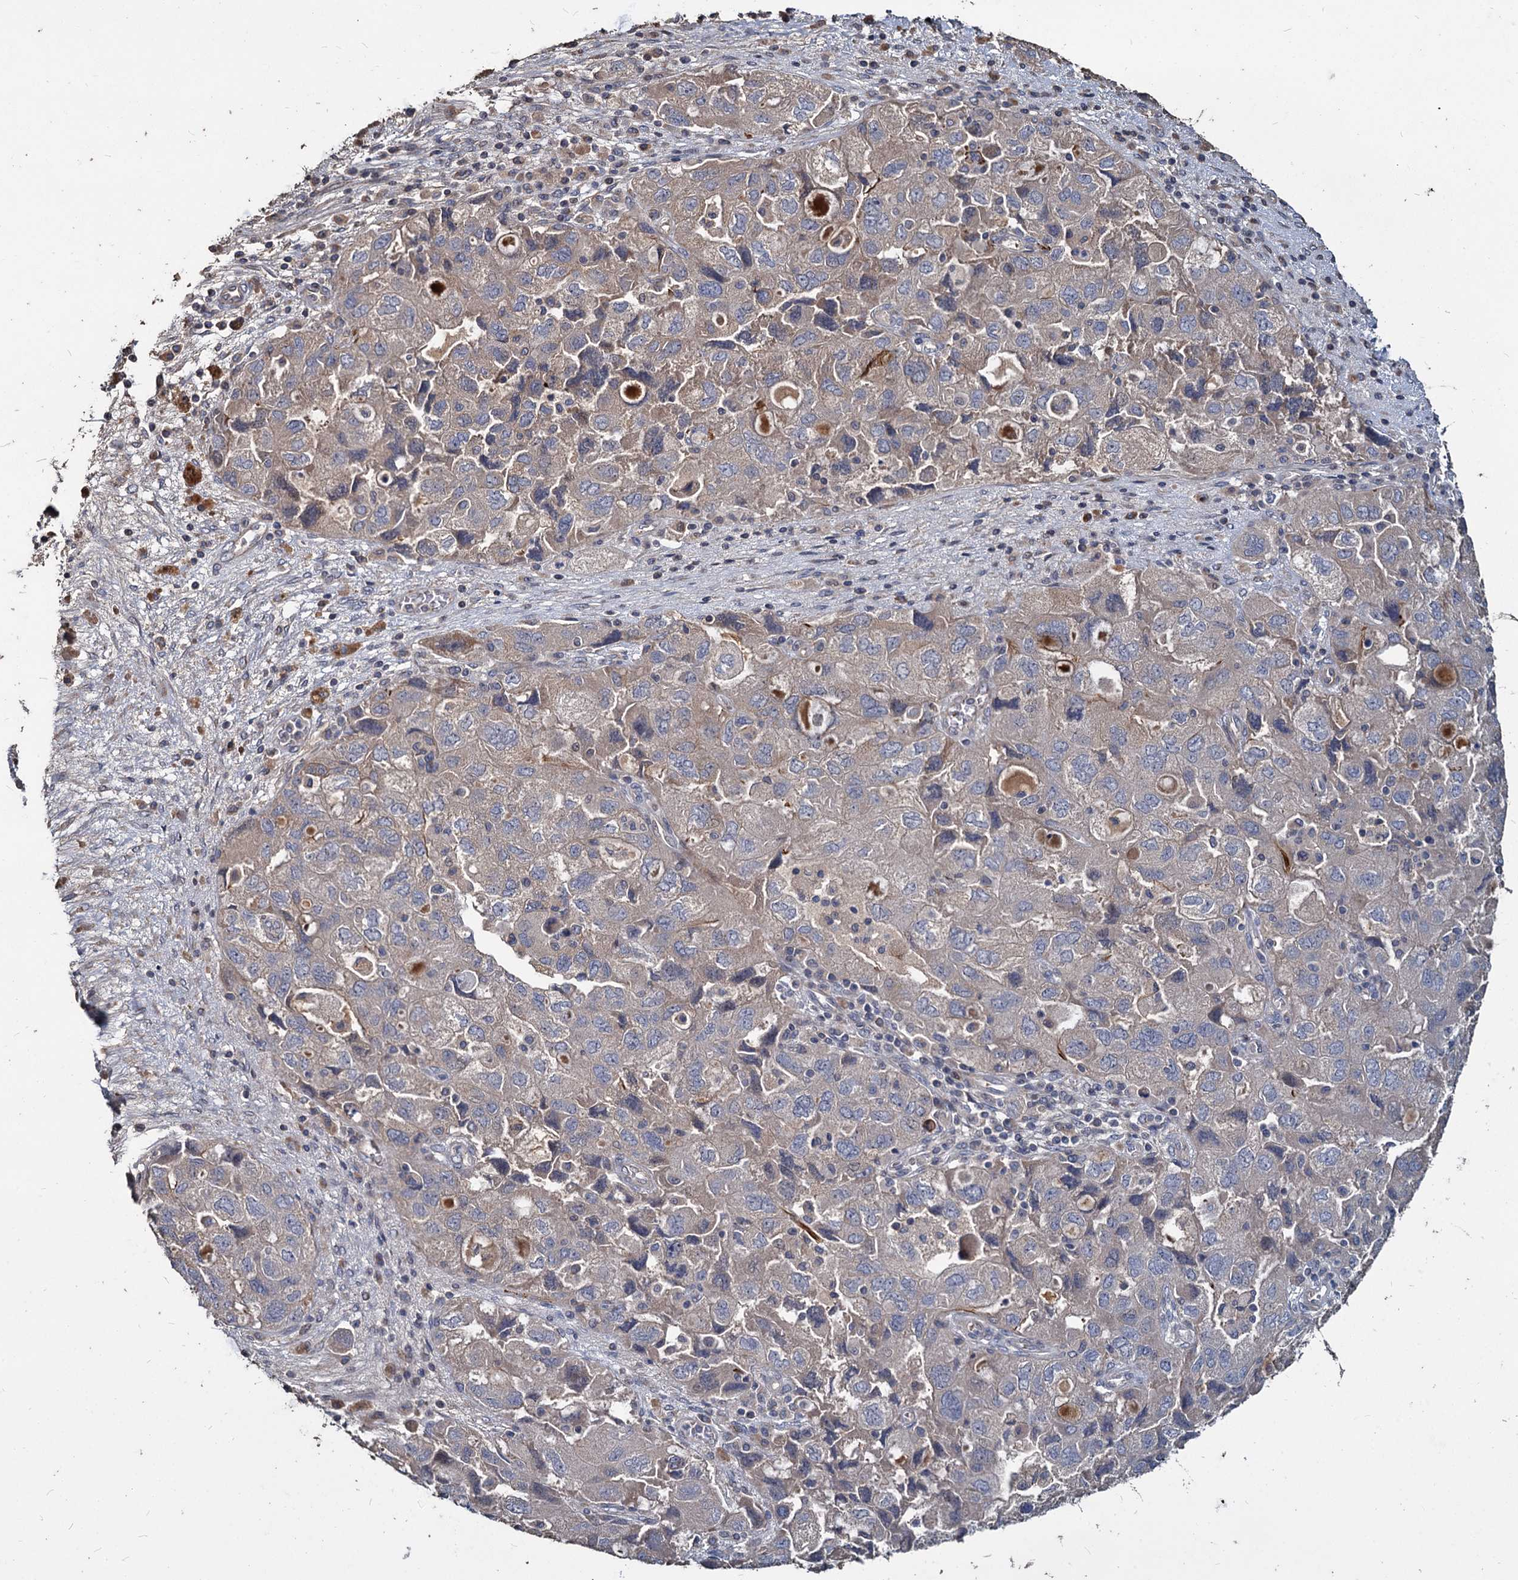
{"staining": {"intensity": "weak", "quantity": ">75%", "location": "cytoplasmic/membranous"}, "tissue": "ovarian cancer", "cell_type": "Tumor cells", "image_type": "cancer", "snomed": [{"axis": "morphology", "description": "Carcinoma, NOS"}, {"axis": "morphology", "description": "Cystadenocarcinoma, serous, NOS"}, {"axis": "topography", "description": "Ovary"}], "caption": "Immunohistochemical staining of serous cystadenocarcinoma (ovarian) exhibits low levels of weak cytoplasmic/membranous expression in about >75% of tumor cells. Nuclei are stained in blue.", "gene": "DEPDC4", "patient": {"sex": "female", "age": 69}}